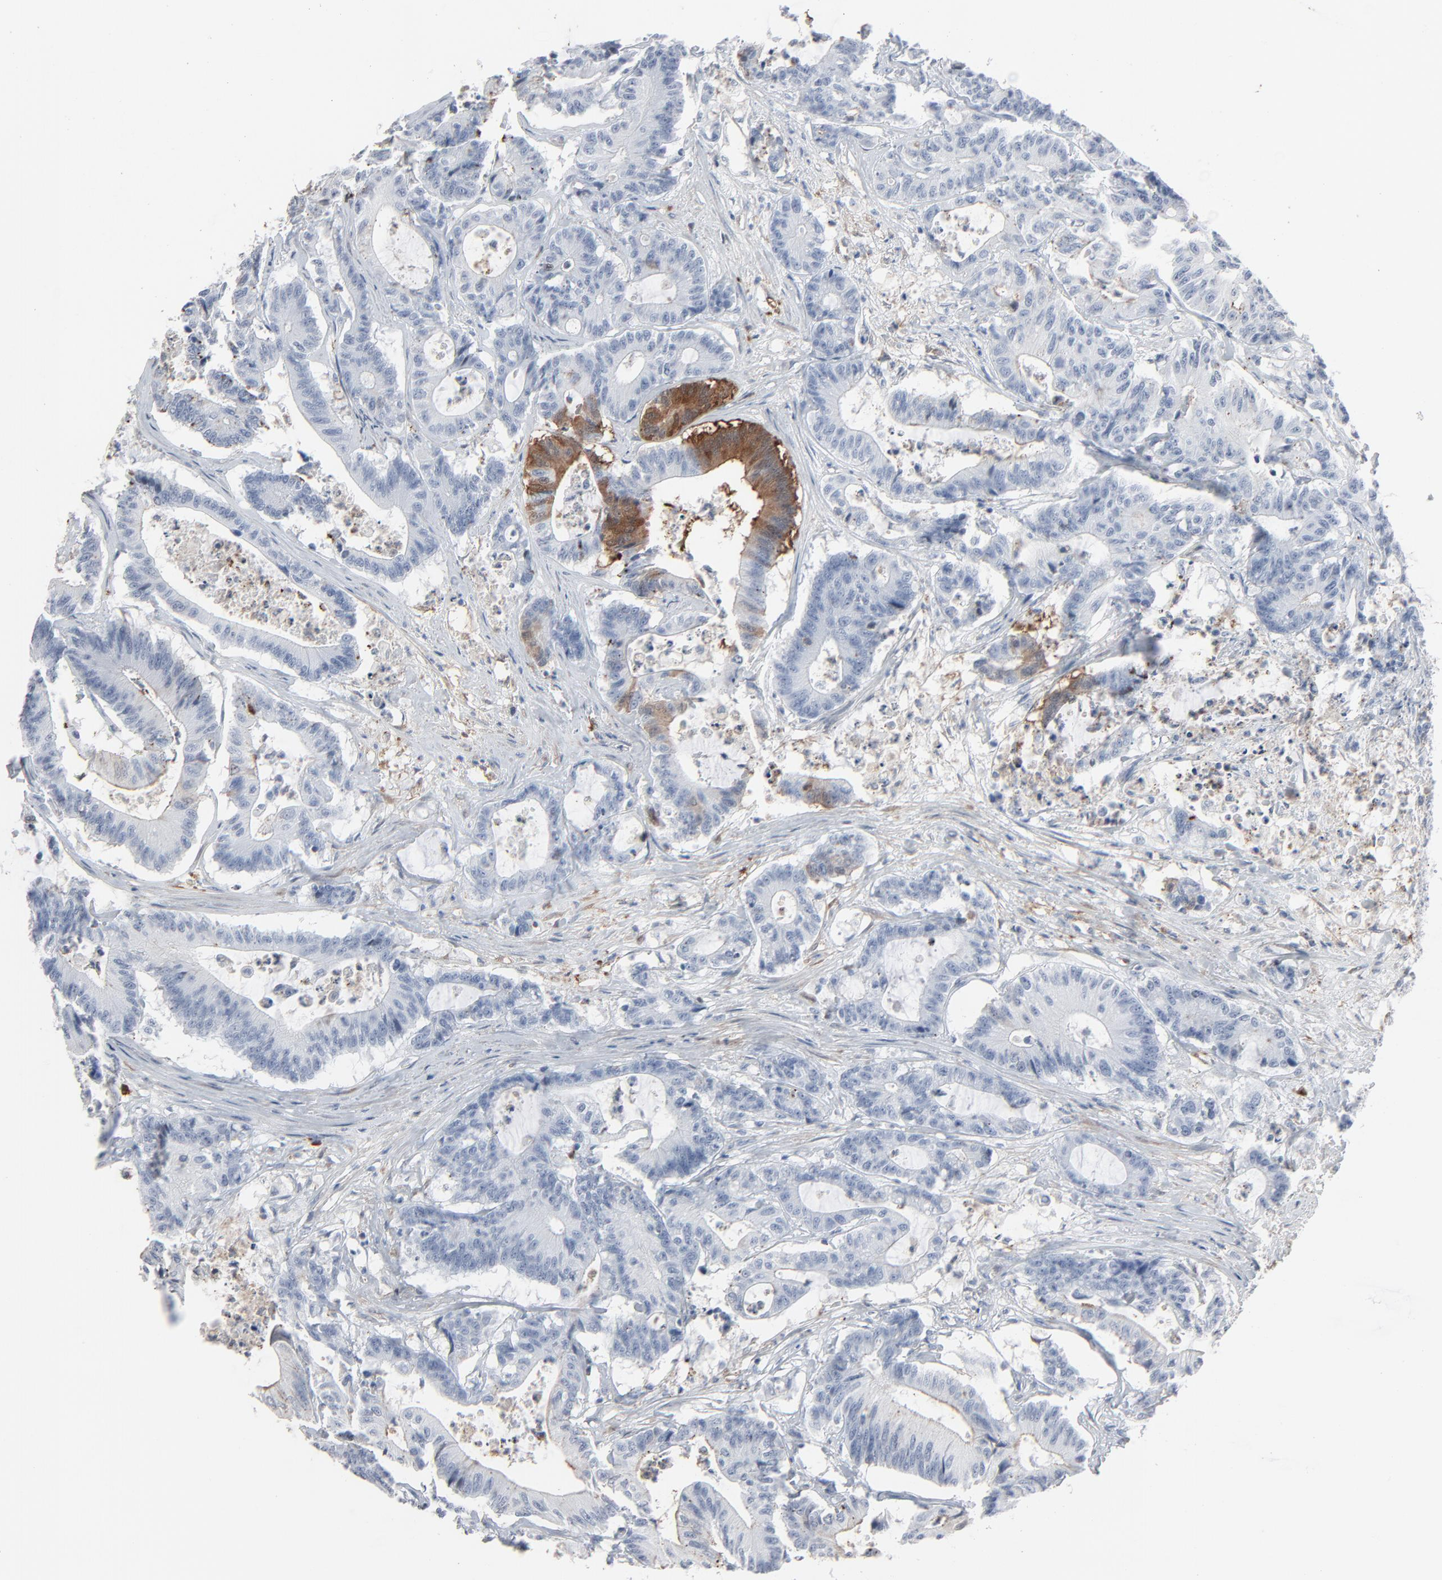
{"staining": {"intensity": "moderate", "quantity": "<25%", "location": "cytoplasmic/membranous"}, "tissue": "colorectal cancer", "cell_type": "Tumor cells", "image_type": "cancer", "snomed": [{"axis": "morphology", "description": "Adenocarcinoma, NOS"}, {"axis": "topography", "description": "Colon"}], "caption": "Colorectal cancer (adenocarcinoma) stained with immunohistochemistry (IHC) reveals moderate cytoplasmic/membranous positivity in approximately <25% of tumor cells.", "gene": "PHGDH", "patient": {"sex": "female", "age": 84}}